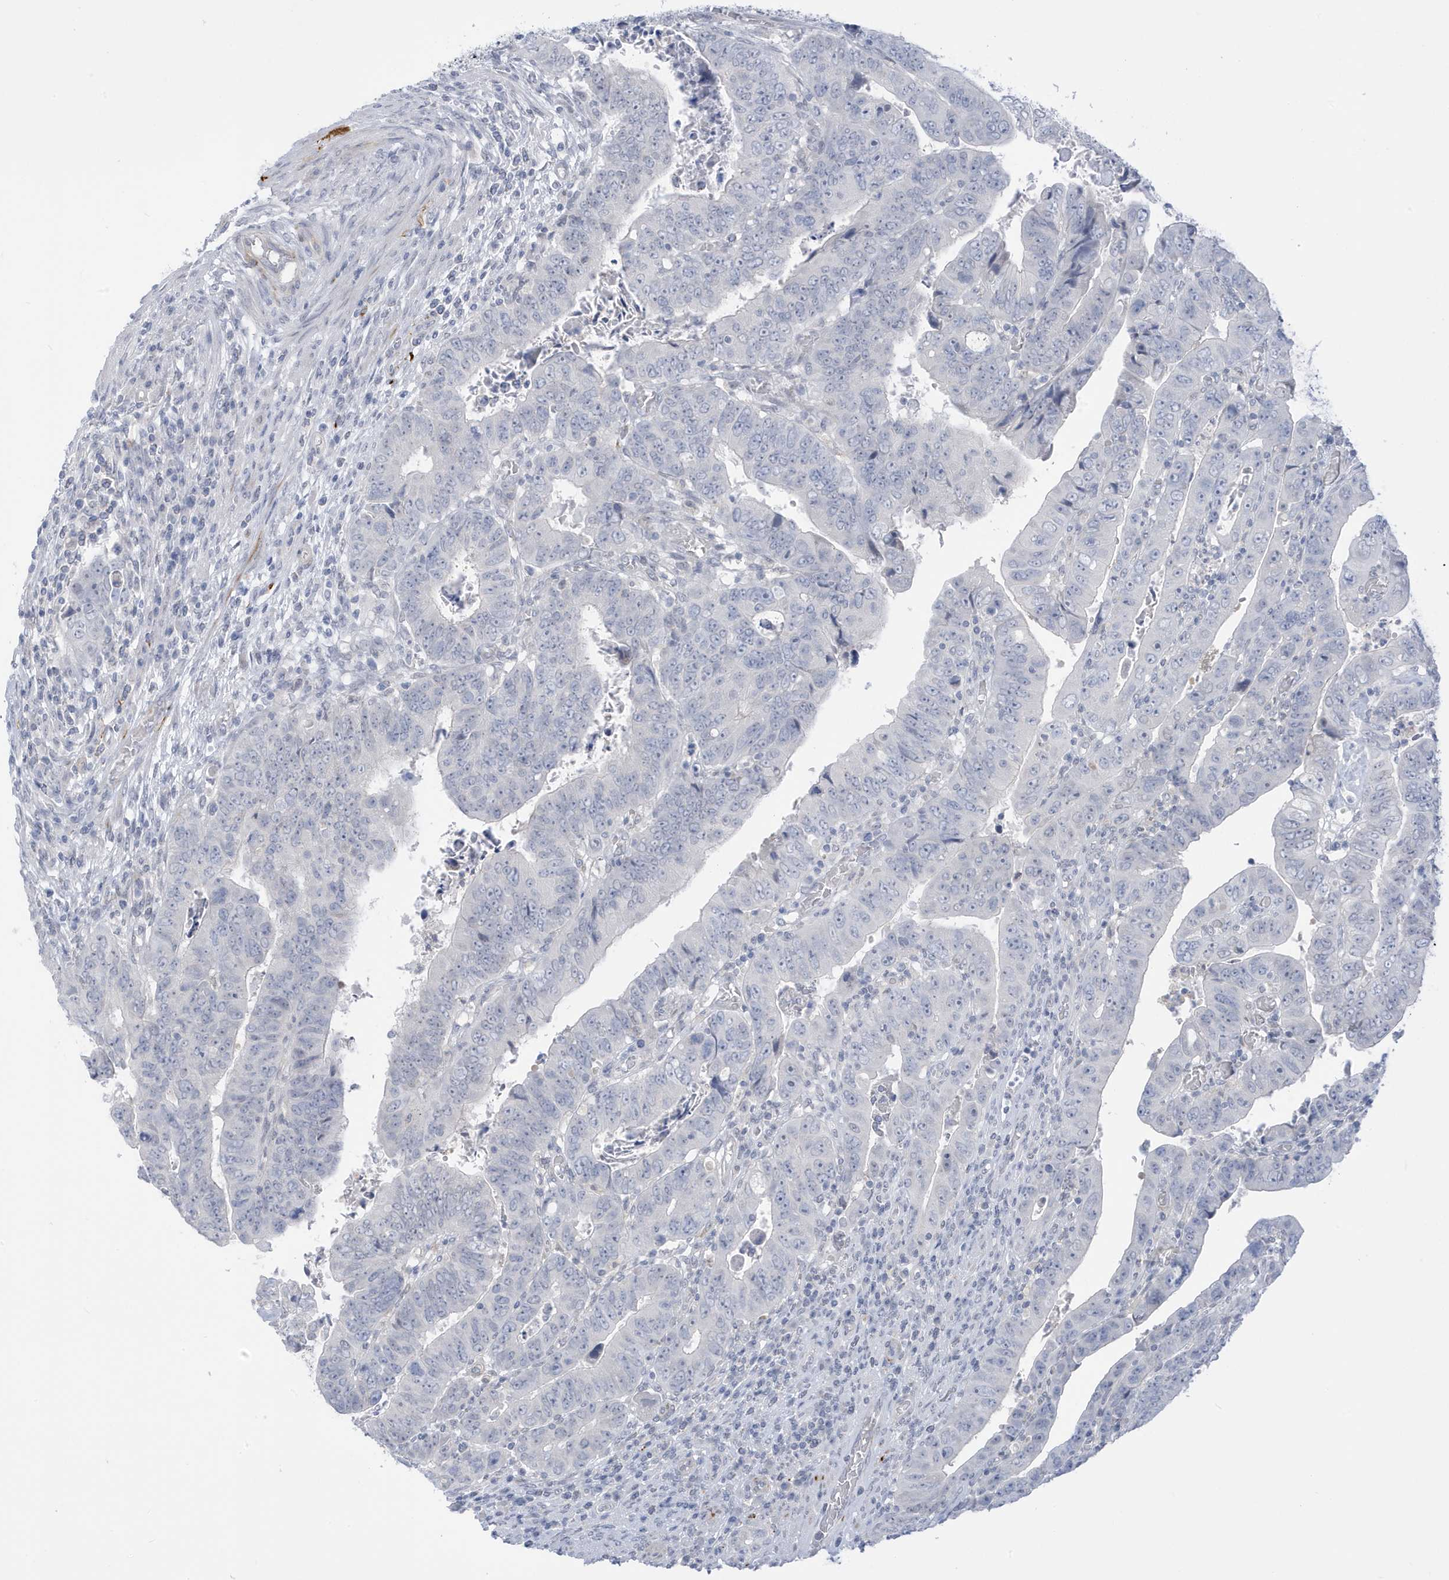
{"staining": {"intensity": "negative", "quantity": "none", "location": "none"}, "tissue": "colorectal cancer", "cell_type": "Tumor cells", "image_type": "cancer", "snomed": [{"axis": "morphology", "description": "Normal tissue, NOS"}, {"axis": "morphology", "description": "Adenocarcinoma, NOS"}, {"axis": "topography", "description": "Rectum"}], "caption": "Tumor cells show no significant positivity in colorectal adenocarcinoma.", "gene": "PERM1", "patient": {"sex": "female", "age": 65}}